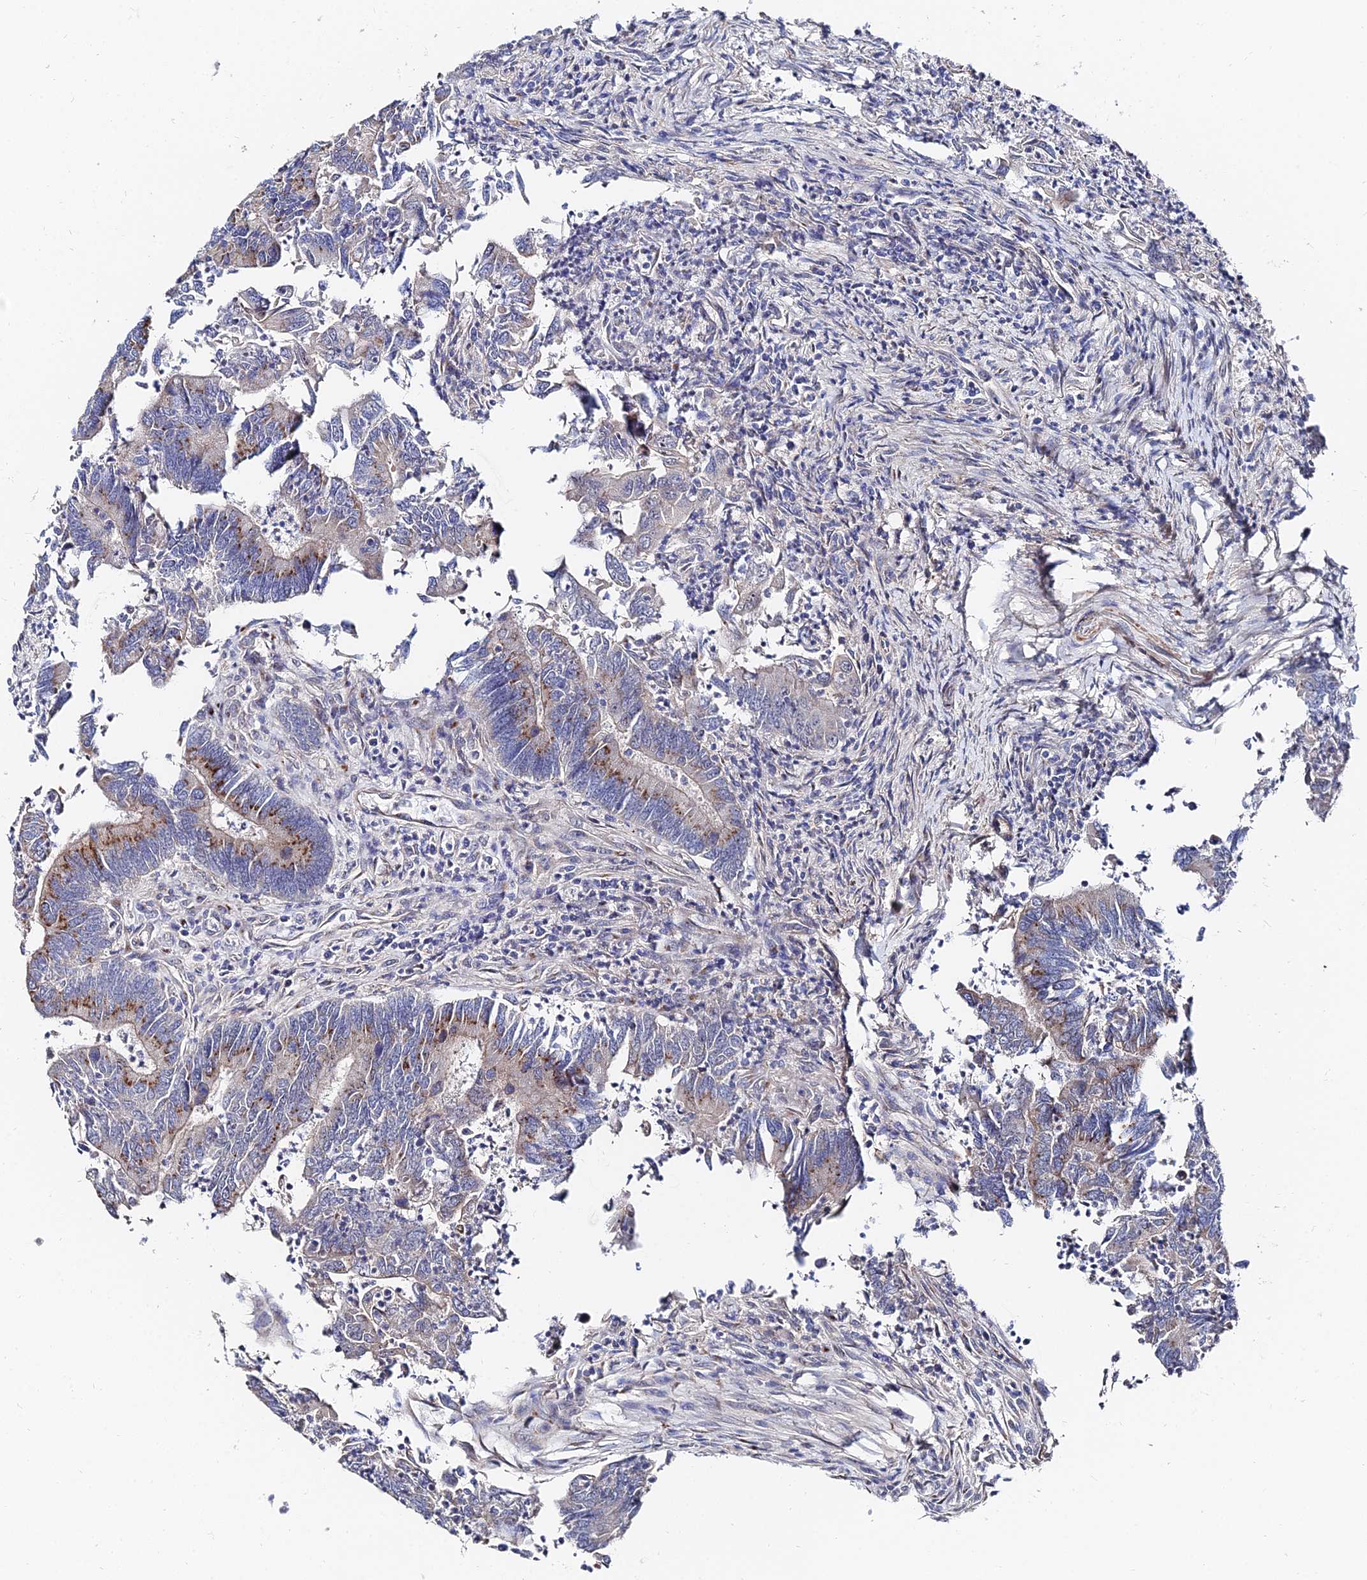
{"staining": {"intensity": "moderate", "quantity": "25%-75%", "location": "cytoplasmic/membranous"}, "tissue": "colorectal cancer", "cell_type": "Tumor cells", "image_type": "cancer", "snomed": [{"axis": "morphology", "description": "Adenocarcinoma, NOS"}, {"axis": "topography", "description": "Colon"}], "caption": "Protein expression analysis of human colorectal adenocarcinoma reveals moderate cytoplasmic/membranous positivity in about 25%-75% of tumor cells. The protein is stained brown, and the nuclei are stained in blue (DAB IHC with brightfield microscopy, high magnification).", "gene": "BORCS8", "patient": {"sex": "female", "age": 67}}